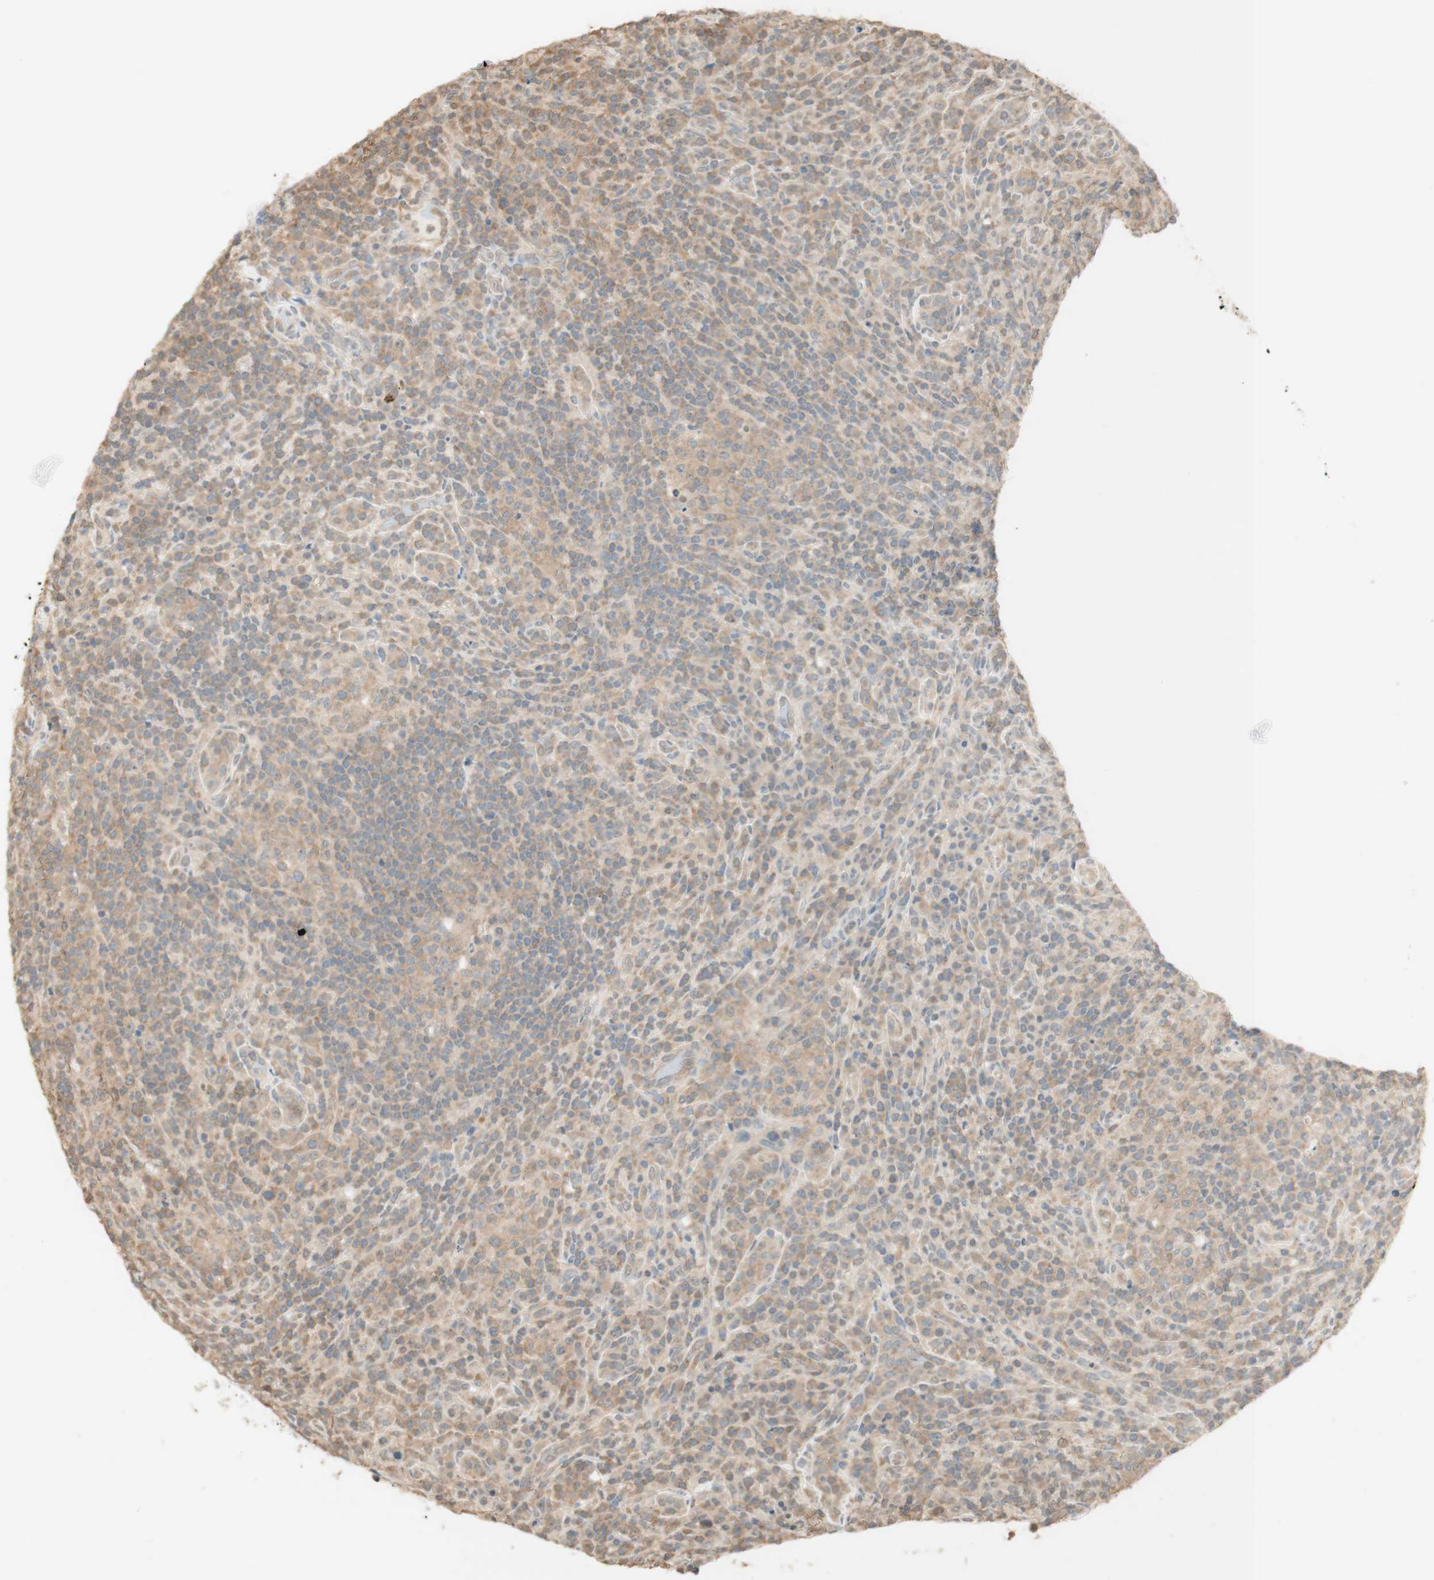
{"staining": {"intensity": "moderate", "quantity": ">75%", "location": "cytoplasmic/membranous"}, "tissue": "lymphoma", "cell_type": "Tumor cells", "image_type": "cancer", "snomed": [{"axis": "morphology", "description": "Malignant lymphoma, non-Hodgkin's type, High grade"}, {"axis": "topography", "description": "Lymph node"}], "caption": "Immunohistochemical staining of malignant lymphoma, non-Hodgkin's type (high-grade) demonstrates medium levels of moderate cytoplasmic/membranous protein expression in approximately >75% of tumor cells.", "gene": "SPINT2", "patient": {"sex": "female", "age": 76}}